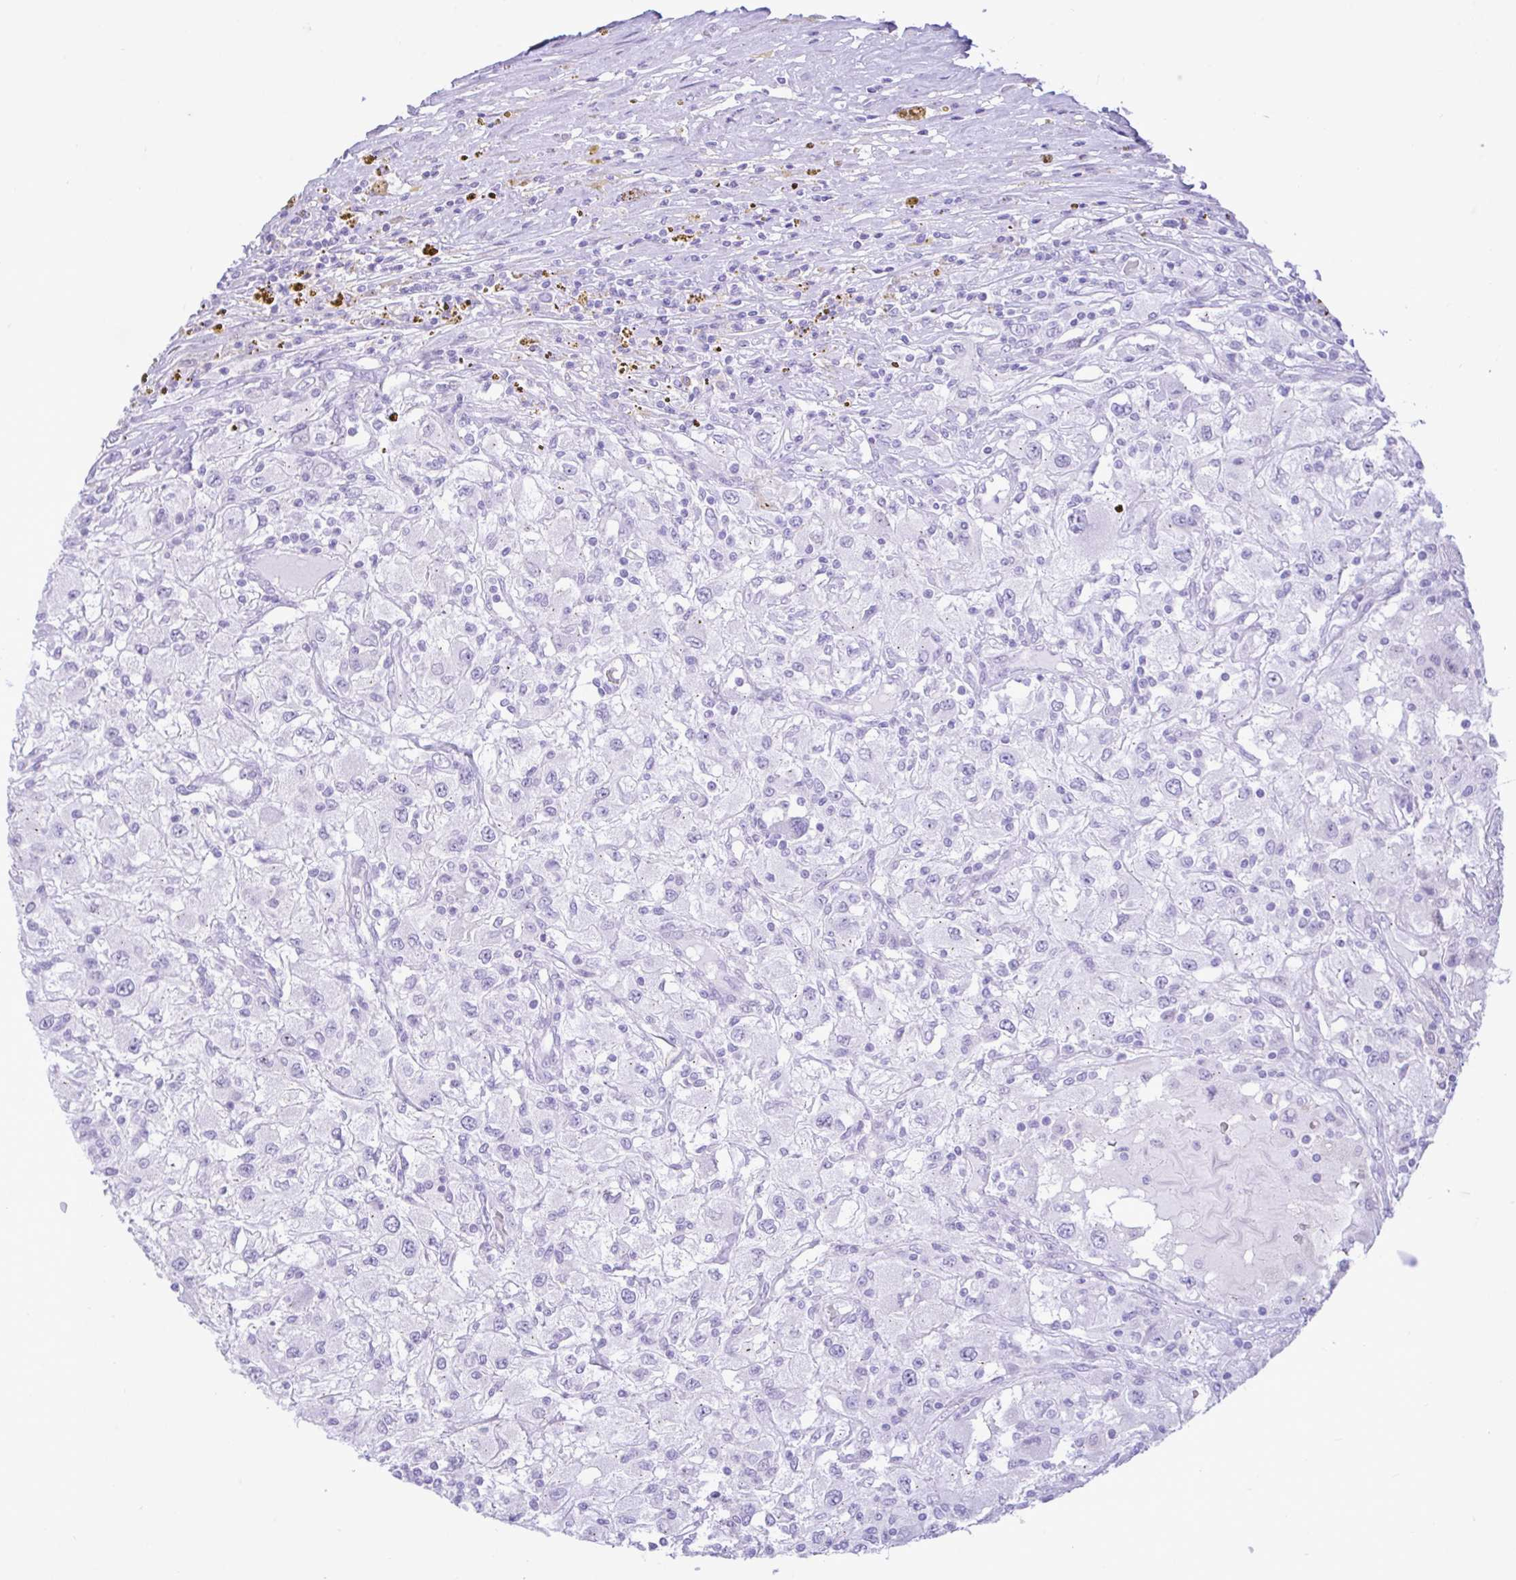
{"staining": {"intensity": "negative", "quantity": "none", "location": "none"}, "tissue": "renal cancer", "cell_type": "Tumor cells", "image_type": "cancer", "snomed": [{"axis": "morphology", "description": "Adenocarcinoma, NOS"}, {"axis": "topography", "description": "Kidney"}], "caption": "A high-resolution image shows immunohistochemistry (IHC) staining of renal cancer (adenocarcinoma), which reveals no significant positivity in tumor cells.", "gene": "REEP1", "patient": {"sex": "female", "age": 67}}